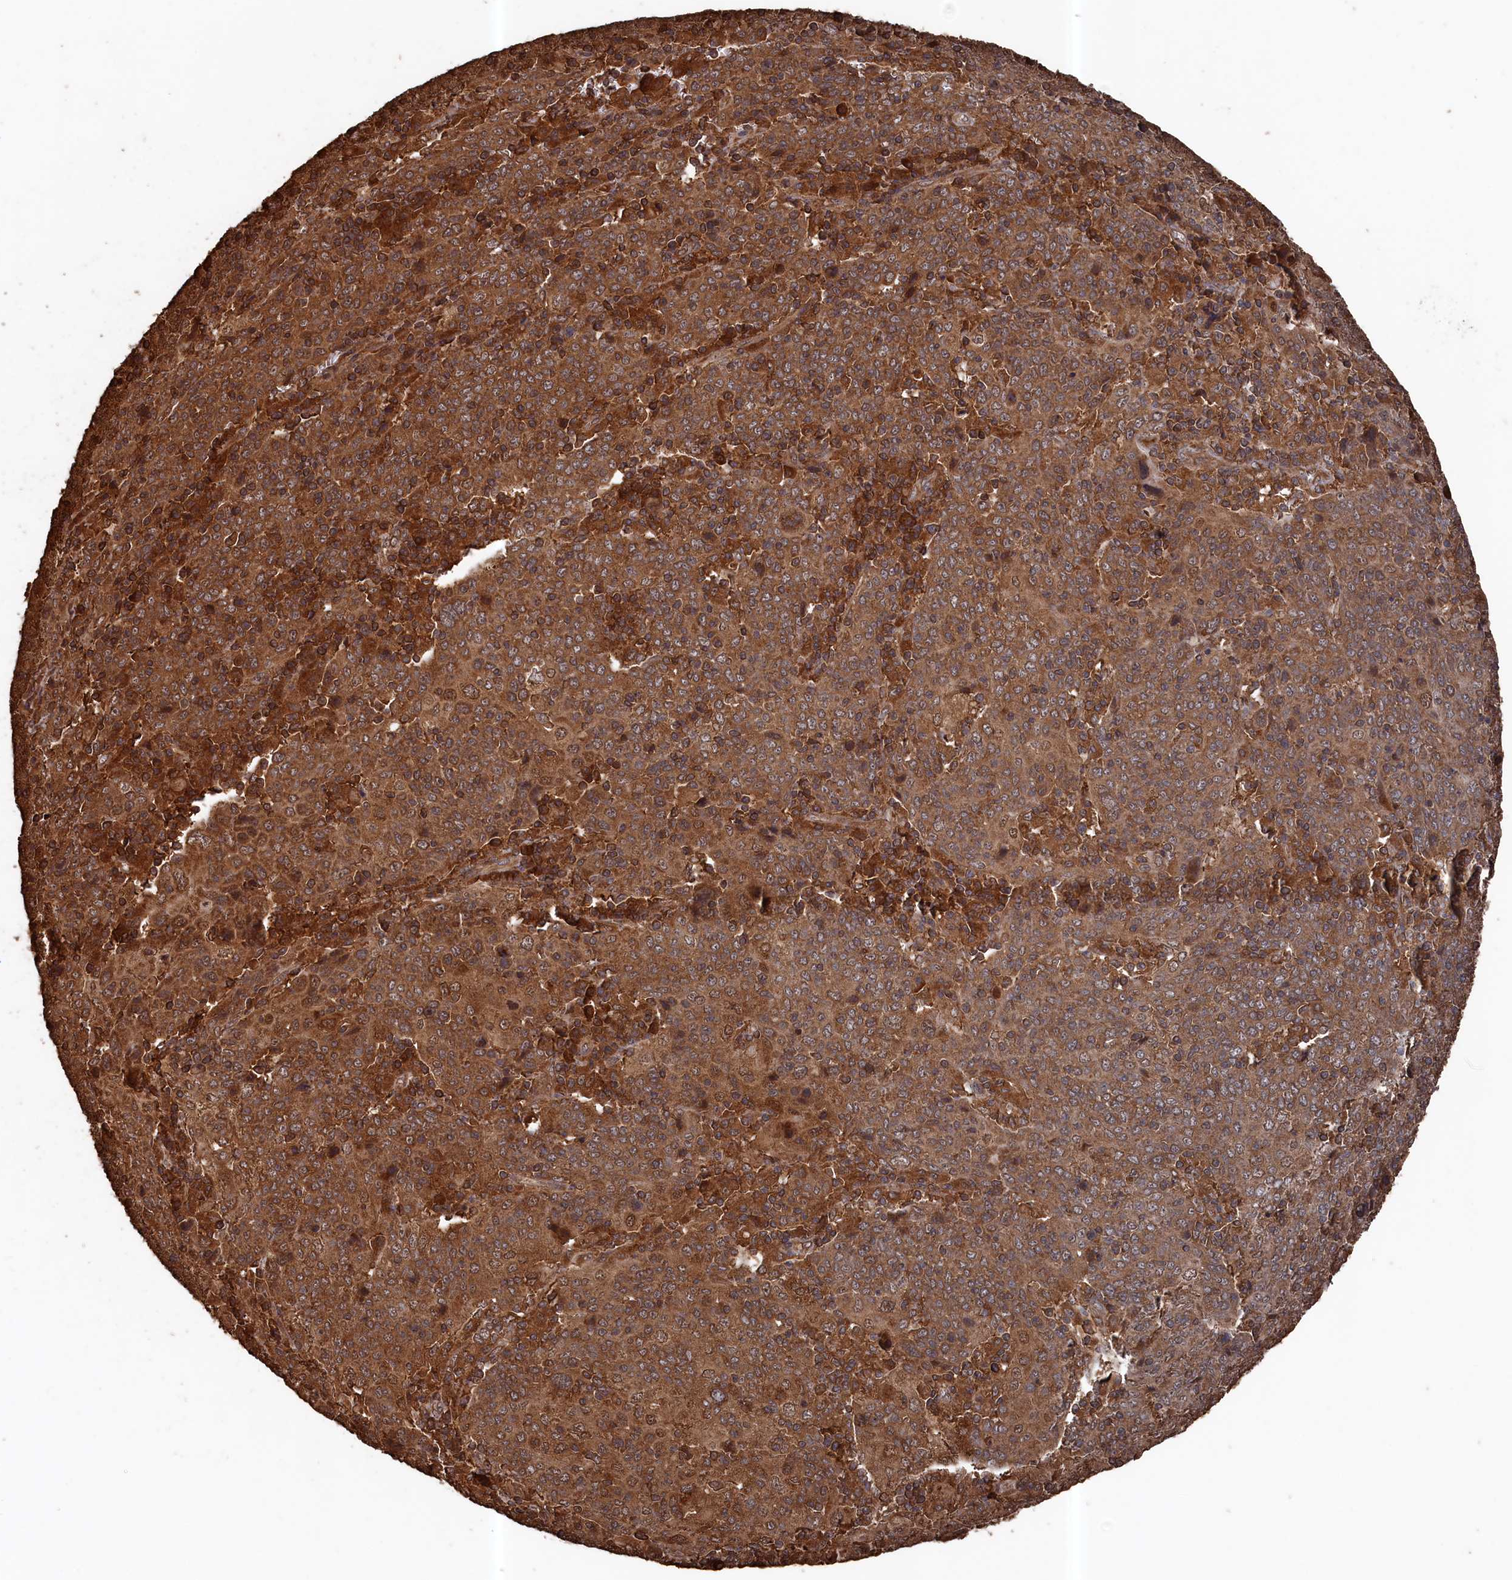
{"staining": {"intensity": "strong", "quantity": "25%-75%", "location": "cytoplasmic/membranous"}, "tissue": "cervical cancer", "cell_type": "Tumor cells", "image_type": "cancer", "snomed": [{"axis": "morphology", "description": "Squamous cell carcinoma, NOS"}, {"axis": "topography", "description": "Cervix"}], "caption": "High-power microscopy captured an IHC photomicrograph of cervical cancer, revealing strong cytoplasmic/membranous positivity in approximately 25%-75% of tumor cells.", "gene": "SNX33", "patient": {"sex": "female", "age": 67}}